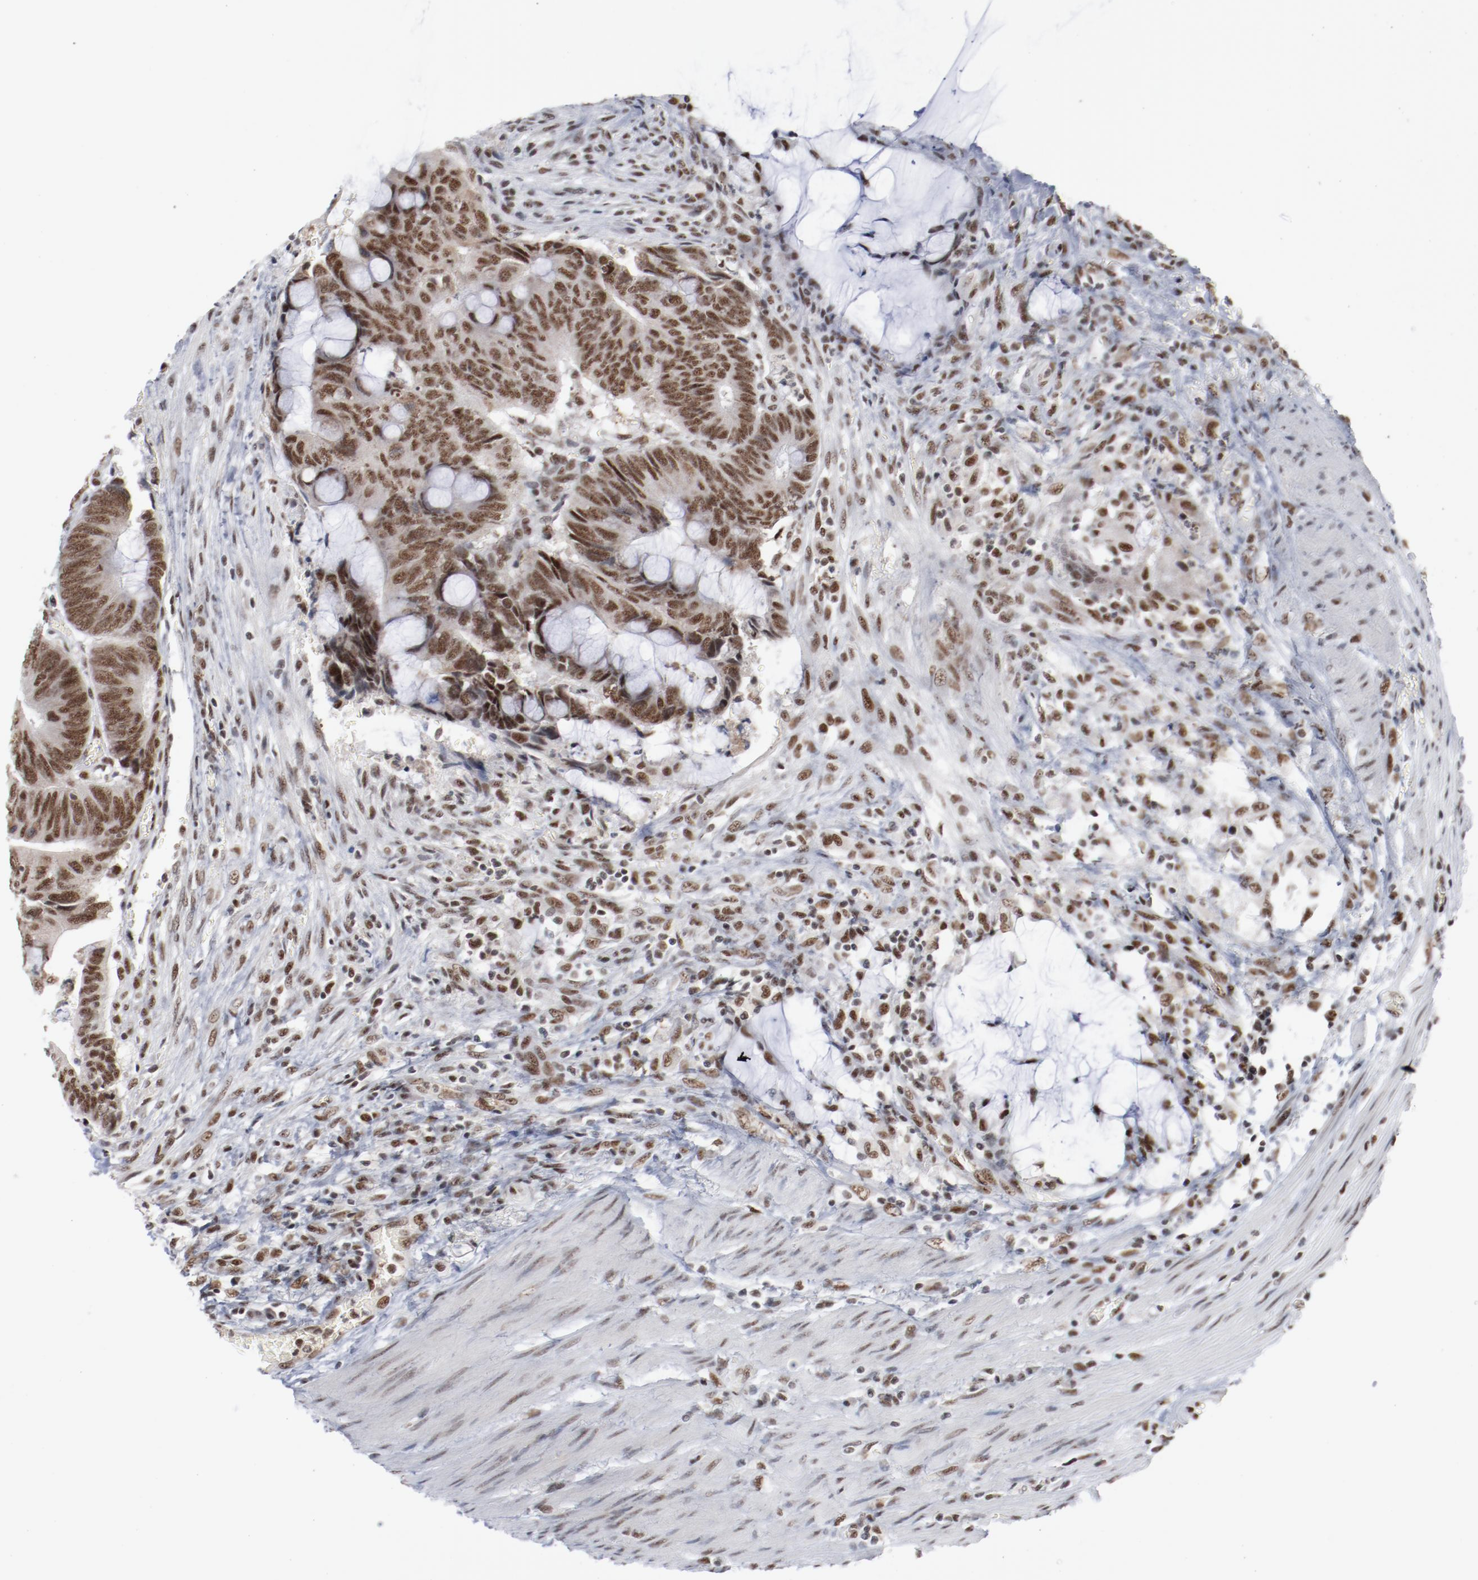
{"staining": {"intensity": "moderate", "quantity": ">75%", "location": "nuclear"}, "tissue": "colorectal cancer", "cell_type": "Tumor cells", "image_type": "cancer", "snomed": [{"axis": "morphology", "description": "Normal tissue, NOS"}, {"axis": "morphology", "description": "Adenocarcinoma, NOS"}, {"axis": "topography", "description": "Rectum"}], "caption": "DAB (3,3'-diaminobenzidine) immunohistochemical staining of colorectal cancer shows moderate nuclear protein positivity in about >75% of tumor cells. The staining was performed using DAB (3,3'-diaminobenzidine), with brown indicating positive protein expression. Nuclei are stained blue with hematoxylin.", "gene": "BUB3", "patient": {"sex": "male", "age": 92}}